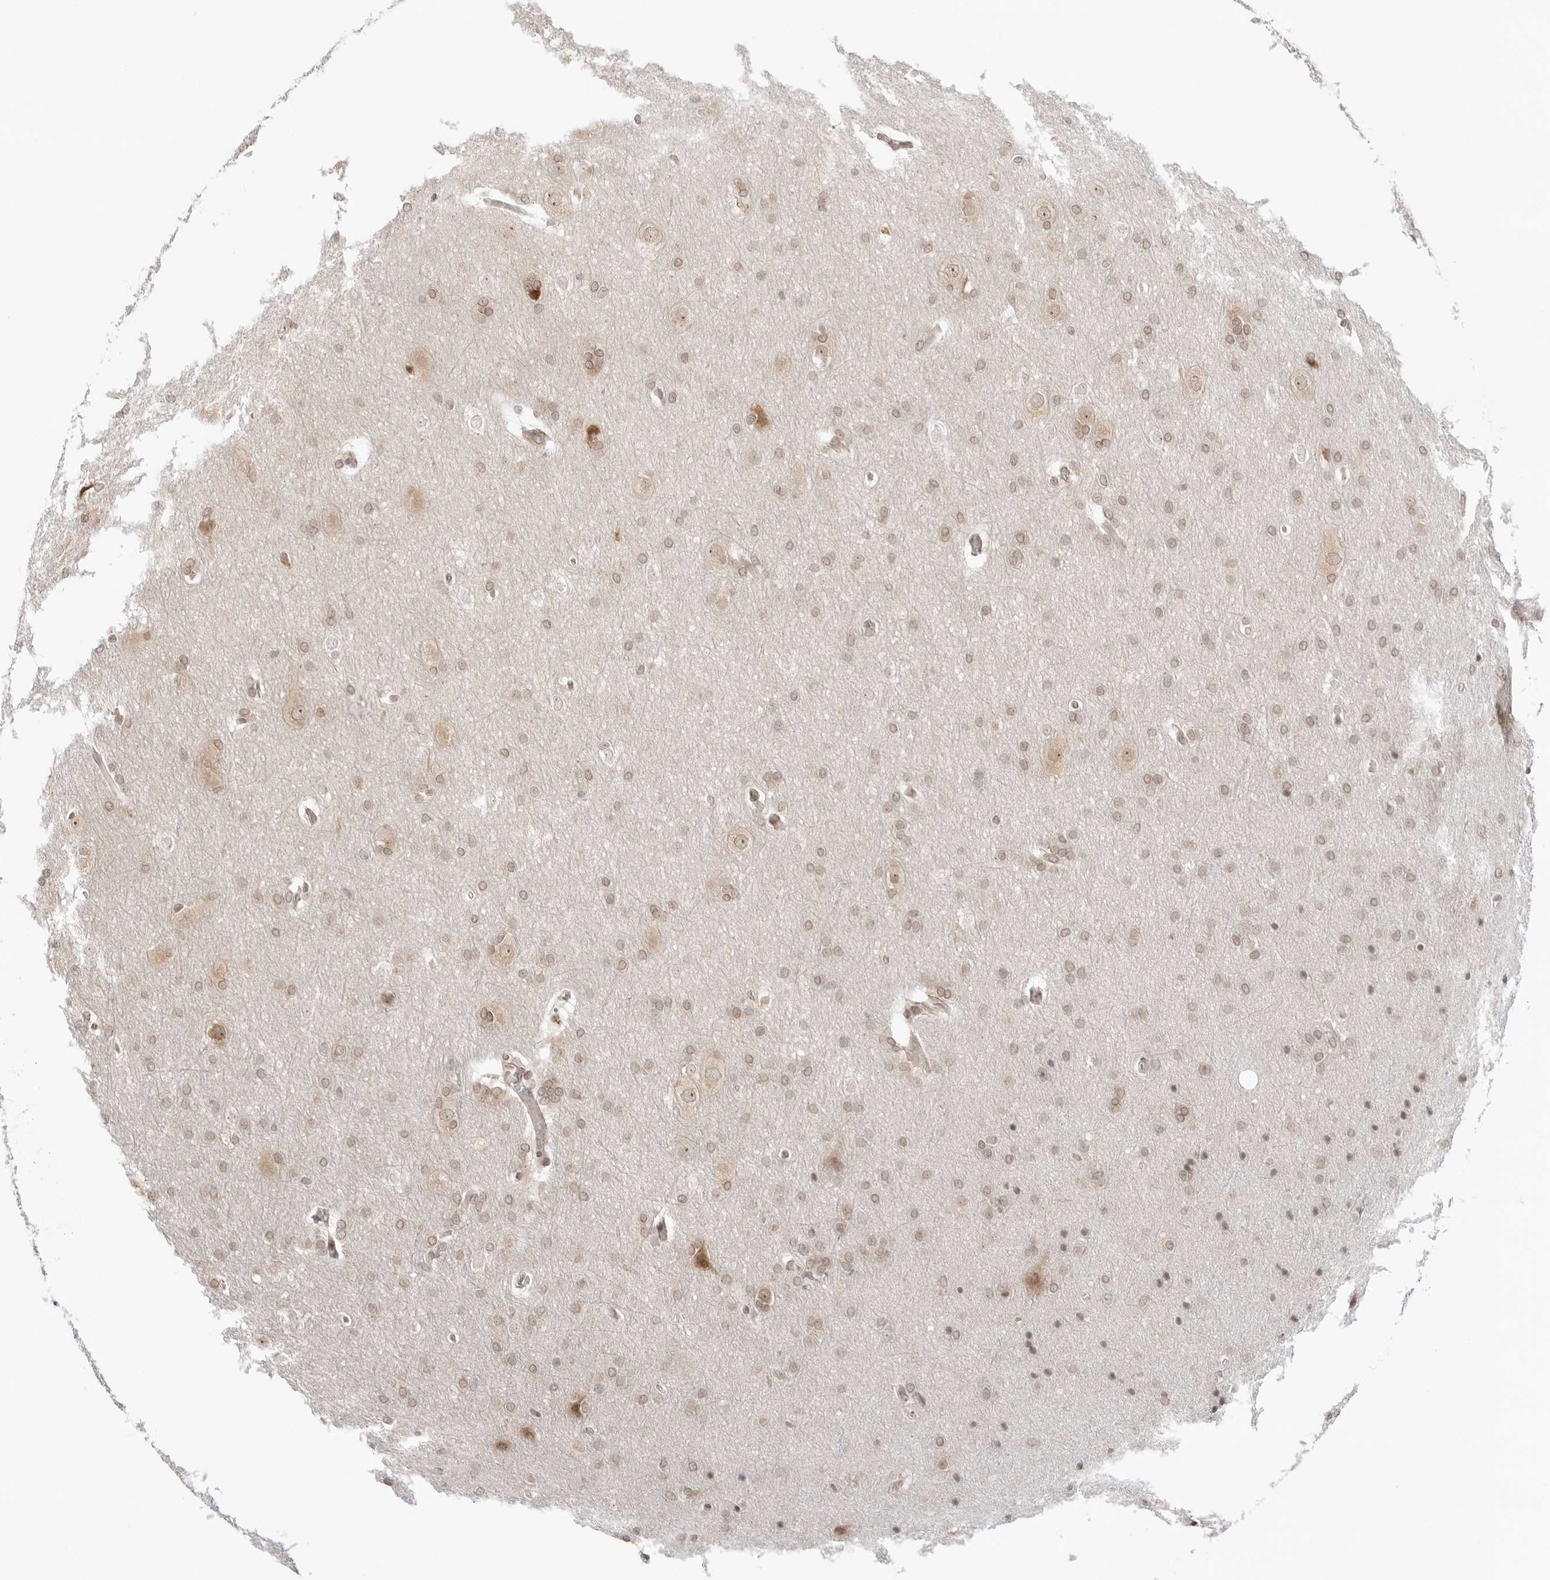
{"staining": {"intensity": "weak", "quantity": "25%-75%", "location": "cytoplasmic/membranous,nuclear"}, "tissue": "glioma", "cell_type": "Tumor cells", "image_type": "cancer", "snomed": [{"axis": "morphology", "description": "Glioma, malignant, Low grade"}, {"axis": "topography", "description": "Brain"}], "caption": "There is low levels of weak cytoplasmic/membranous and nuclear staining in tumor cells of low-grade glioma (malignant), as demonstrated by immunohistochemical staining (brown color).", "gene": "PRRC2C", "patient": {"sex": "female", "age": 37}}